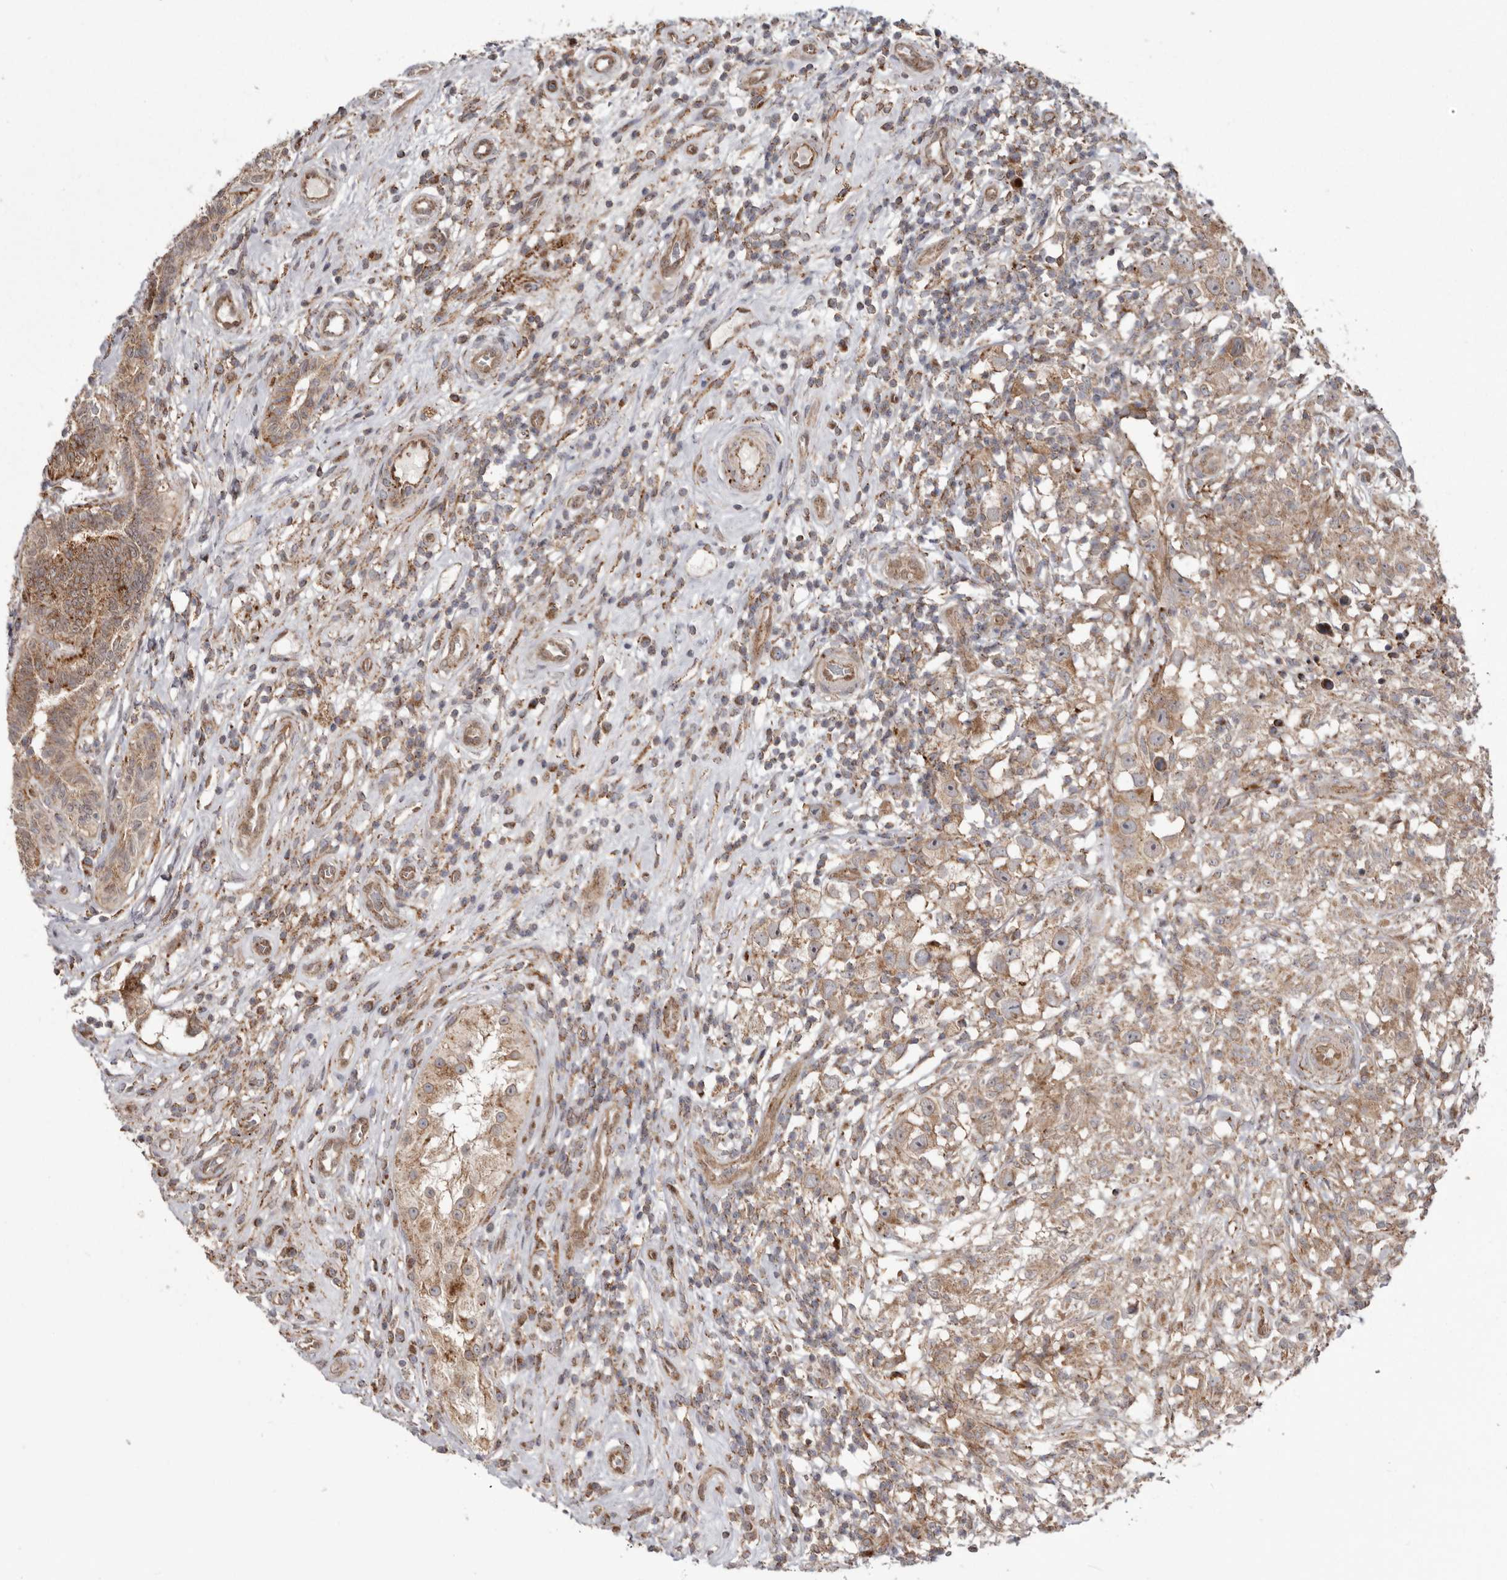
{"staining": {"intensity": "weak", "quantity": ">75%", "location": "cytoplasmic/membranous"}, "tissue": "testis cancer", "cell_type": "Tumor cells", "image_type": "cancer", "snomed": [{"axis": "morphology", "description": "Seminoma, NOS"}, {"axis": "topography", "description": "Testis"}], "caption": "Weak cytoplasmic/membranous protein positivity is identified in approximately >75% of tumor cells in testis seminoma. The staining is performed using DAB (3,3'-diaminobenzidine) brown chromogen to label protein expression. The nuclei are counter-stained blue using hematoxylin.", "gene": "NUP43", "patient": {"sex": "male", "age": 49}}